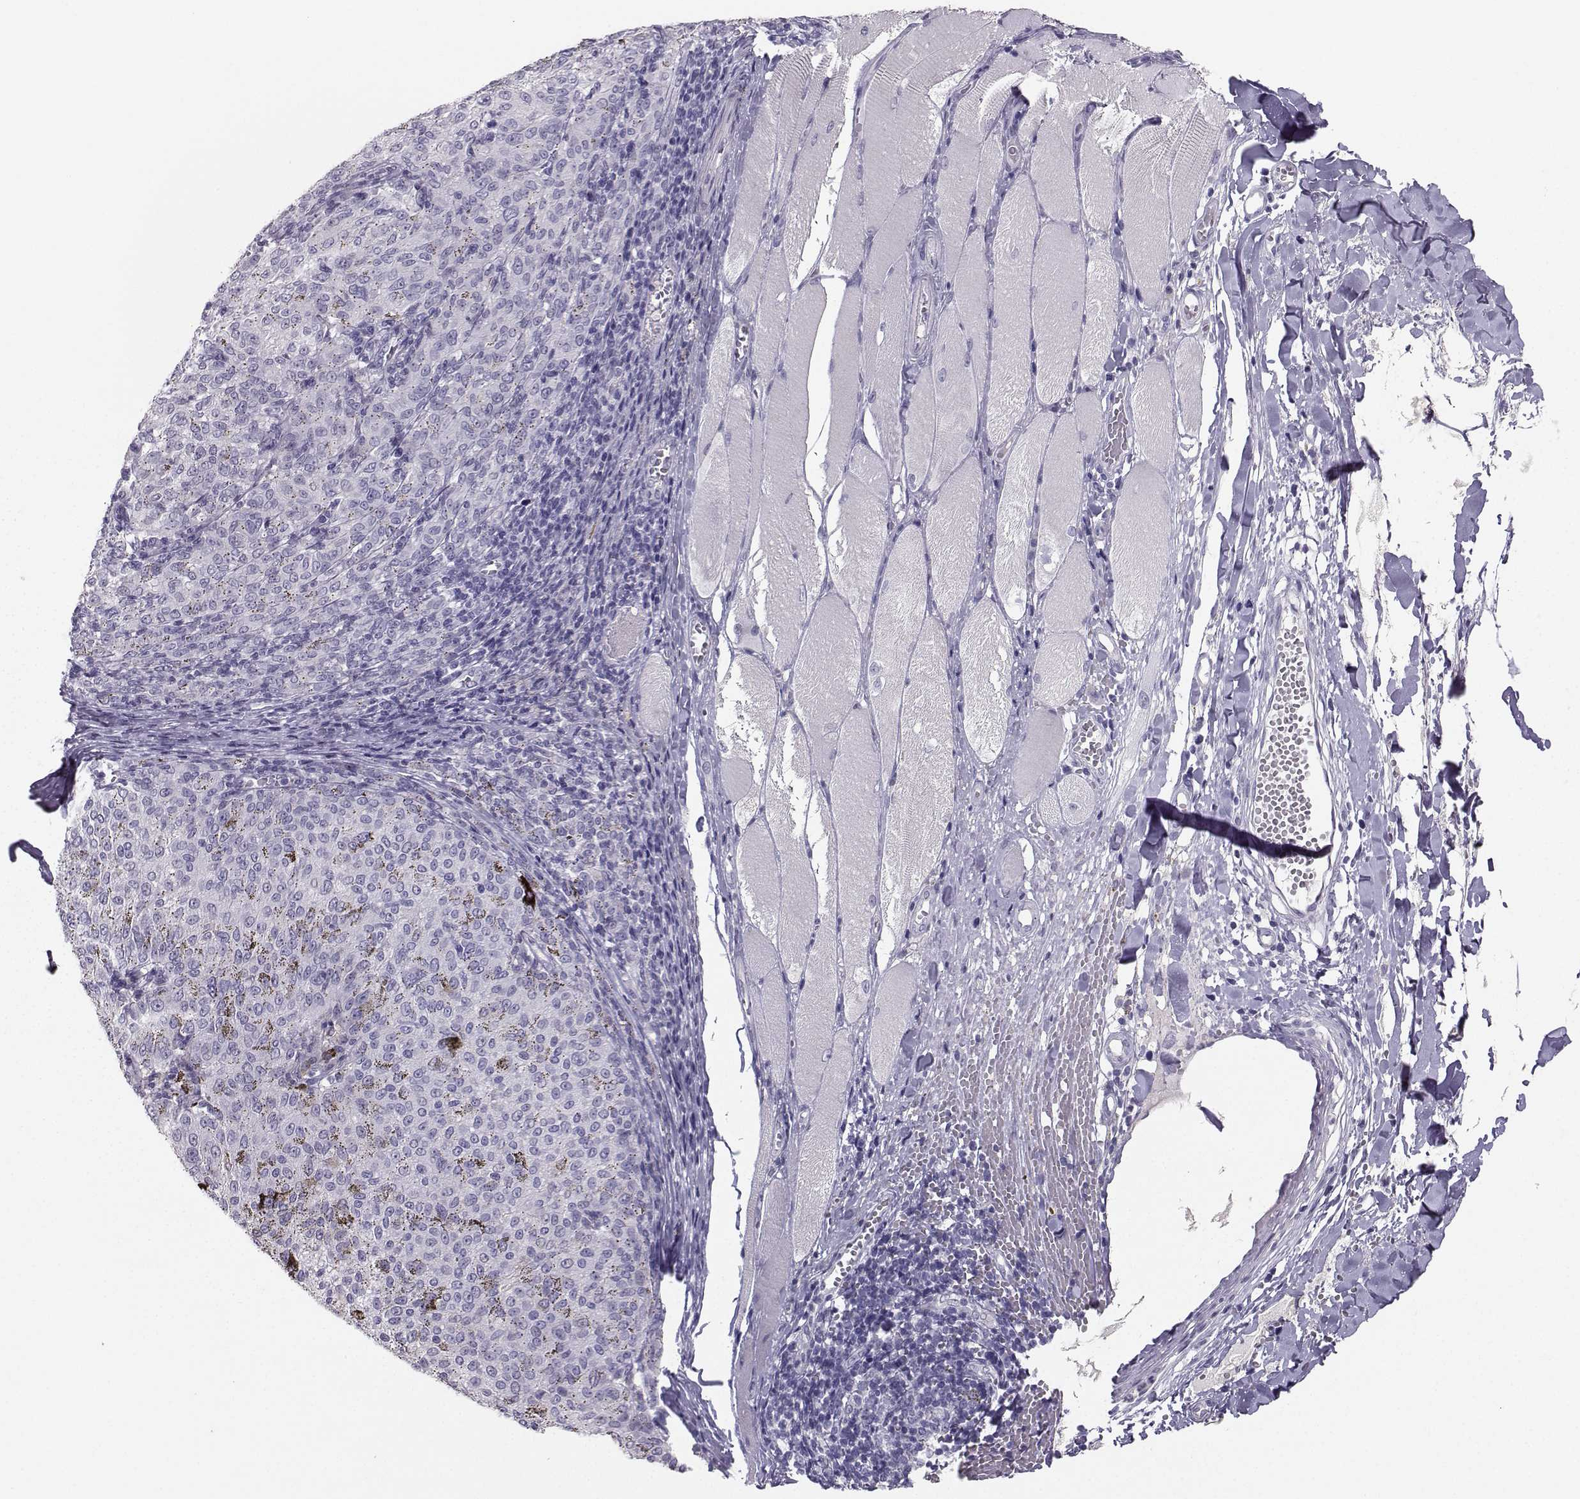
{"staining": {"intensity": "negative", "quantity": "none", "location": "none"}, "tissue": "melanoma", "cell_type": "Tumor cells", "image_type": "cancer", "snomed": [{"axis": "morphology", "description": "Malignant melanoma, NOS"}, {"axis": "topography", "description": "Skin"}], "caption": "High power microscopy photomicrograph of an immunohistochemistry (IHC) histopathology image of malignant melanoma, revealing no significant positivity in tumor cells.", "gene": "PKP2", "patient": {"sex": "female", "age": 72}}